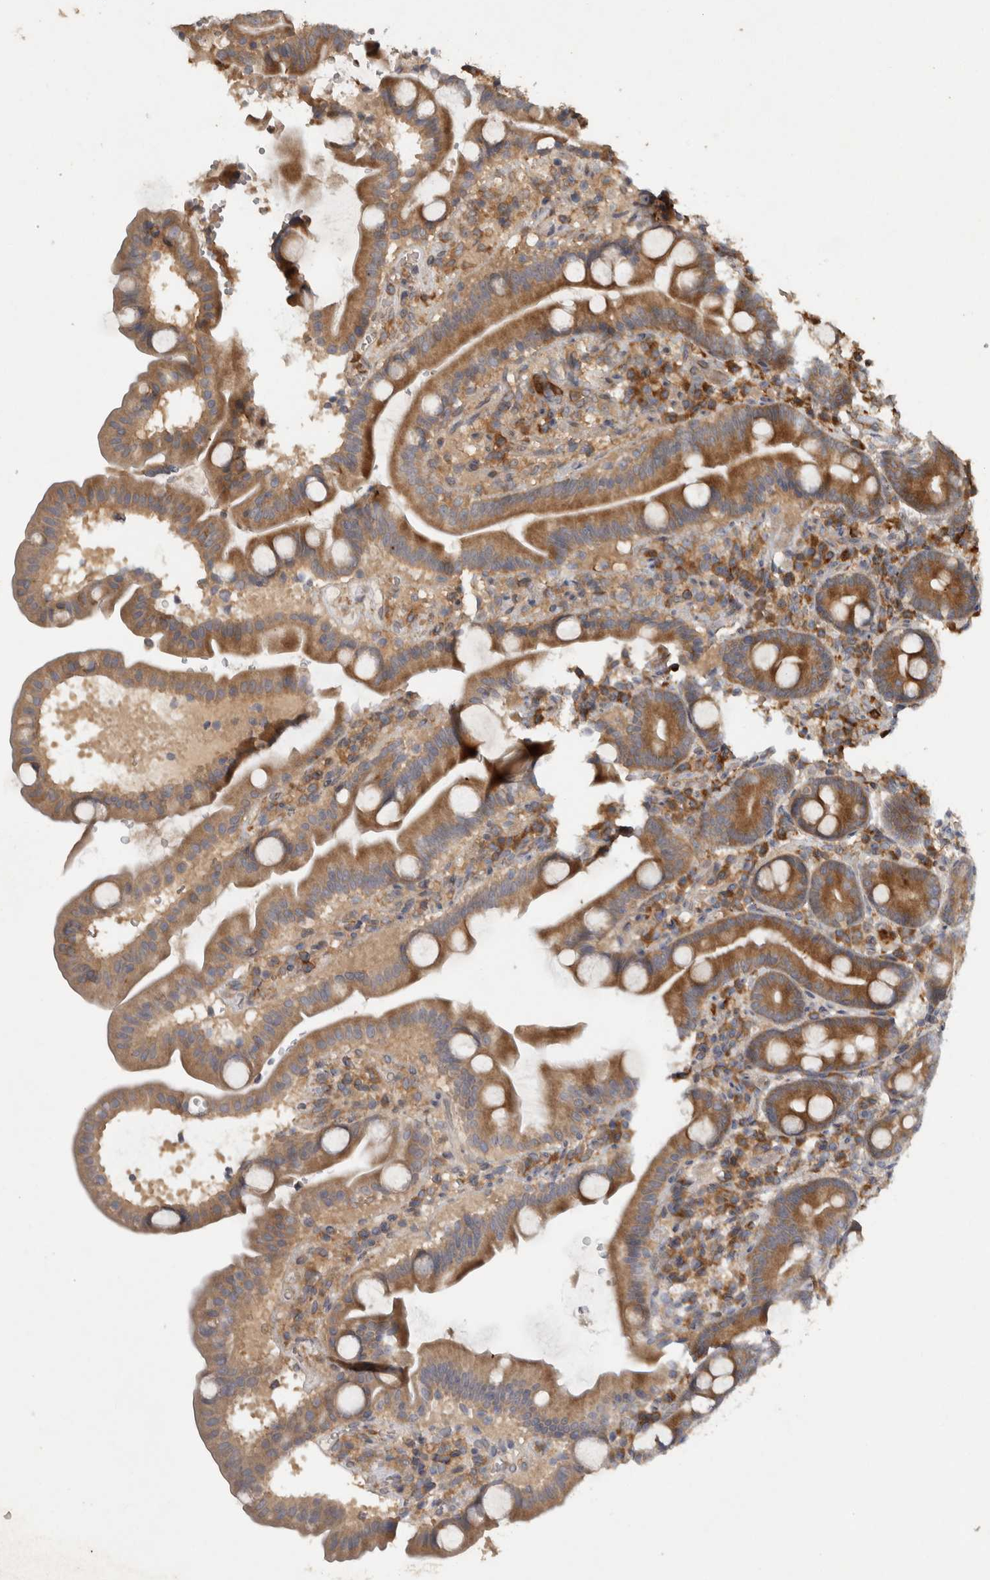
{"staining": {"intensity": "moderate", "quantity": ">75%", "location": "cytoplasmic/membranous"}, "tissue": "duodenum", "cell_type": "Glandular cells", "image_type": "normal", "snomed": [{"axis": "morphology", "description": "Normal tissue, NOS"}, {"axis": "topography", "description": "Duodenum"}], "caption": "This histopathology image exhibits normal duodenum stained with IHC to label a protein in brown. The cytoplasmic/membranous of glandular cells show moderate positivity for the protein. Nuclei are counter-stained blue.", "gene": "VEPH1", "patient": {"sex": "male", "age": 54}}